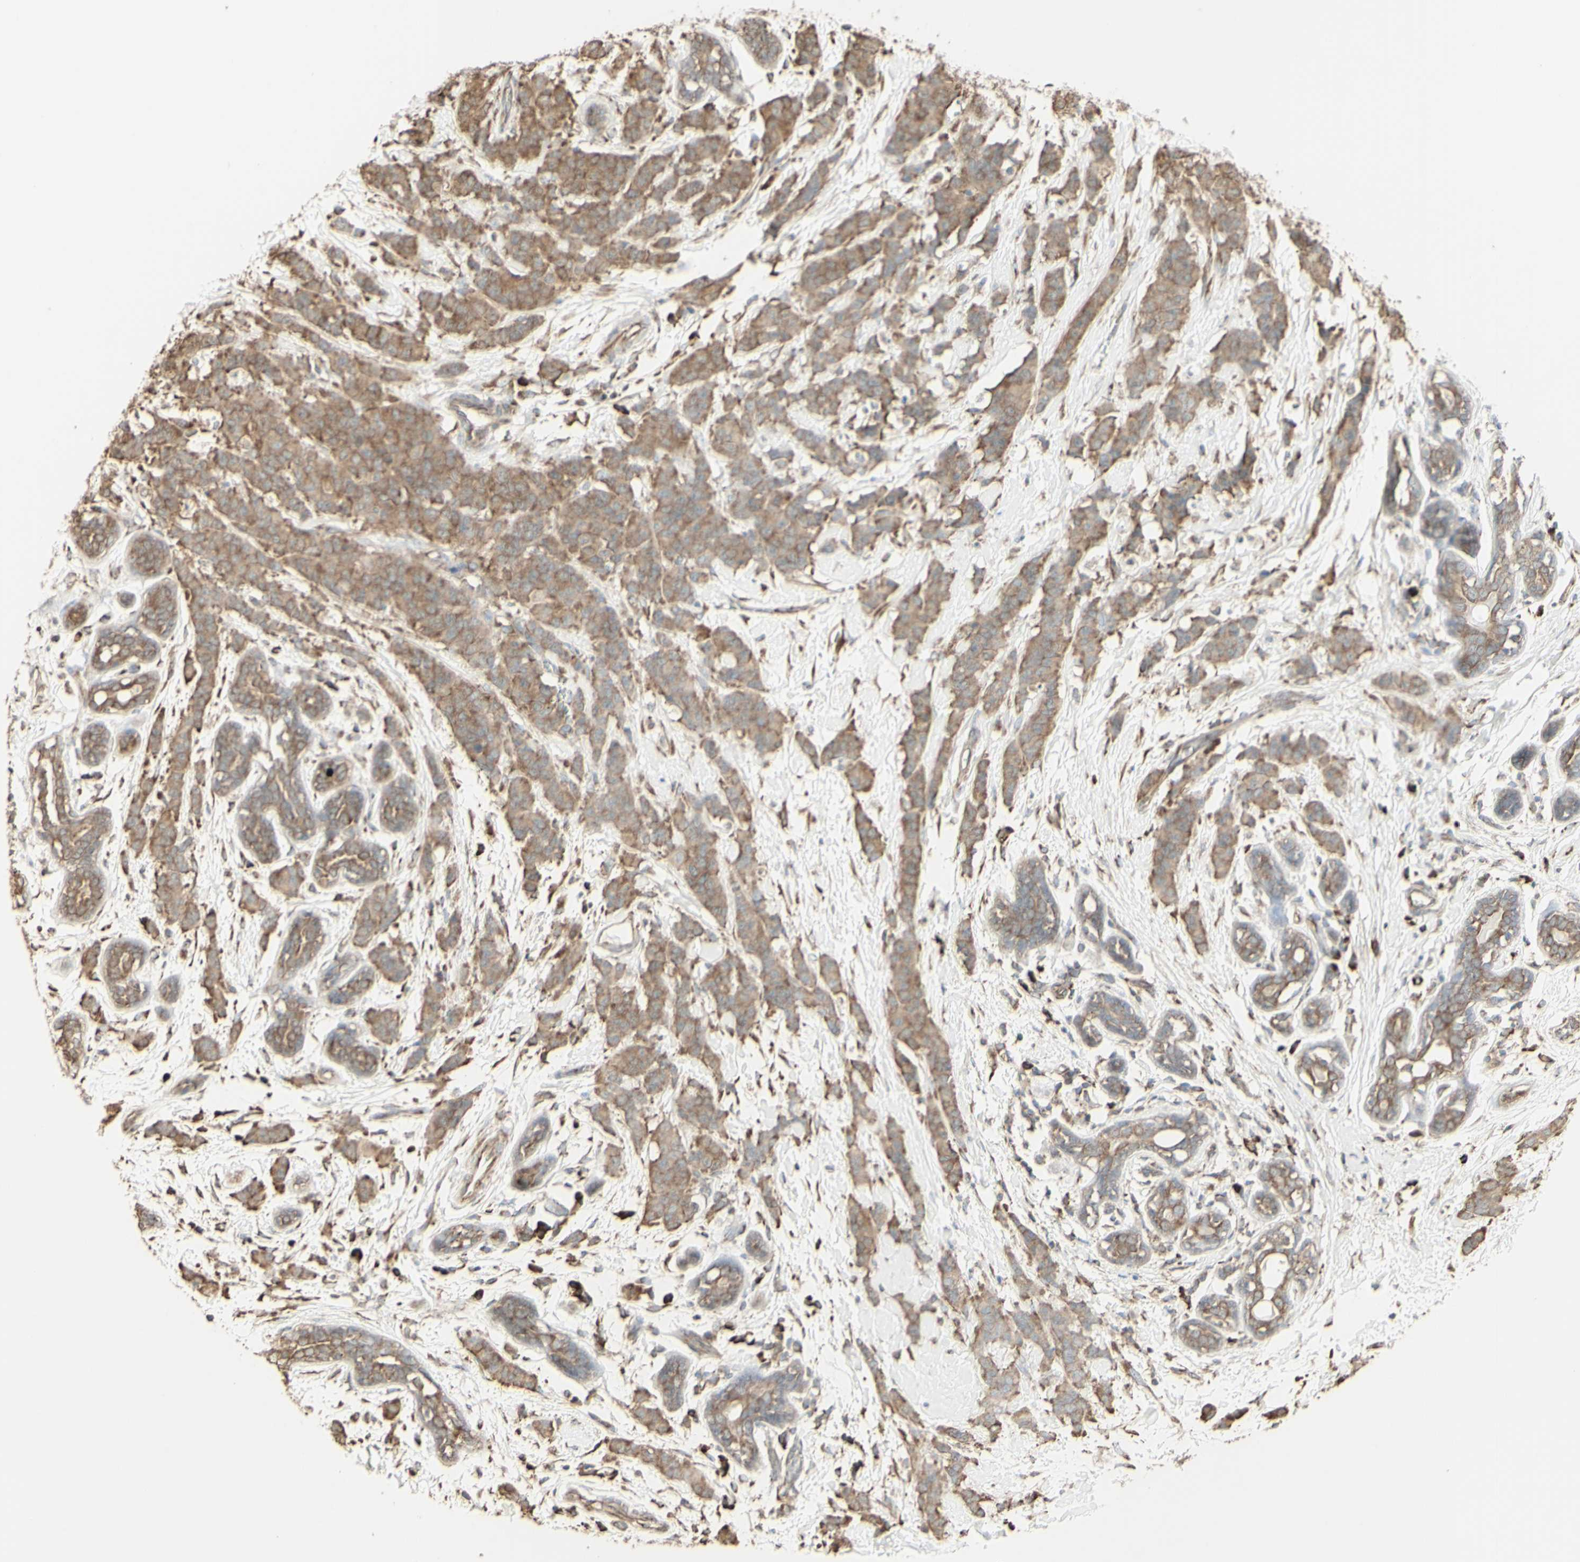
{"staining": {"intensity": "moderate", "quantity": ">75%", "location": "cytoplasmic/membranous"}, "tissue": "breast cancer", "cell_type": "Tumor cells", "image_type": "cancer", "snomed": [{"axis": "morphology", "description": "Normal tissue, NOS"}, {"axis": "morphology", "description": "Duct carcinoma"}, {"axis": "topography", "description": "Breast"}], "caption": "Protein expression analysis of human breast invasive ductal carcinoma reveals moderate cytoplasmic/membranous staining in approximately >75% of tumor cells.", "gene": "EEF1B2", "patient": {"sex": "female", "age": 40}}